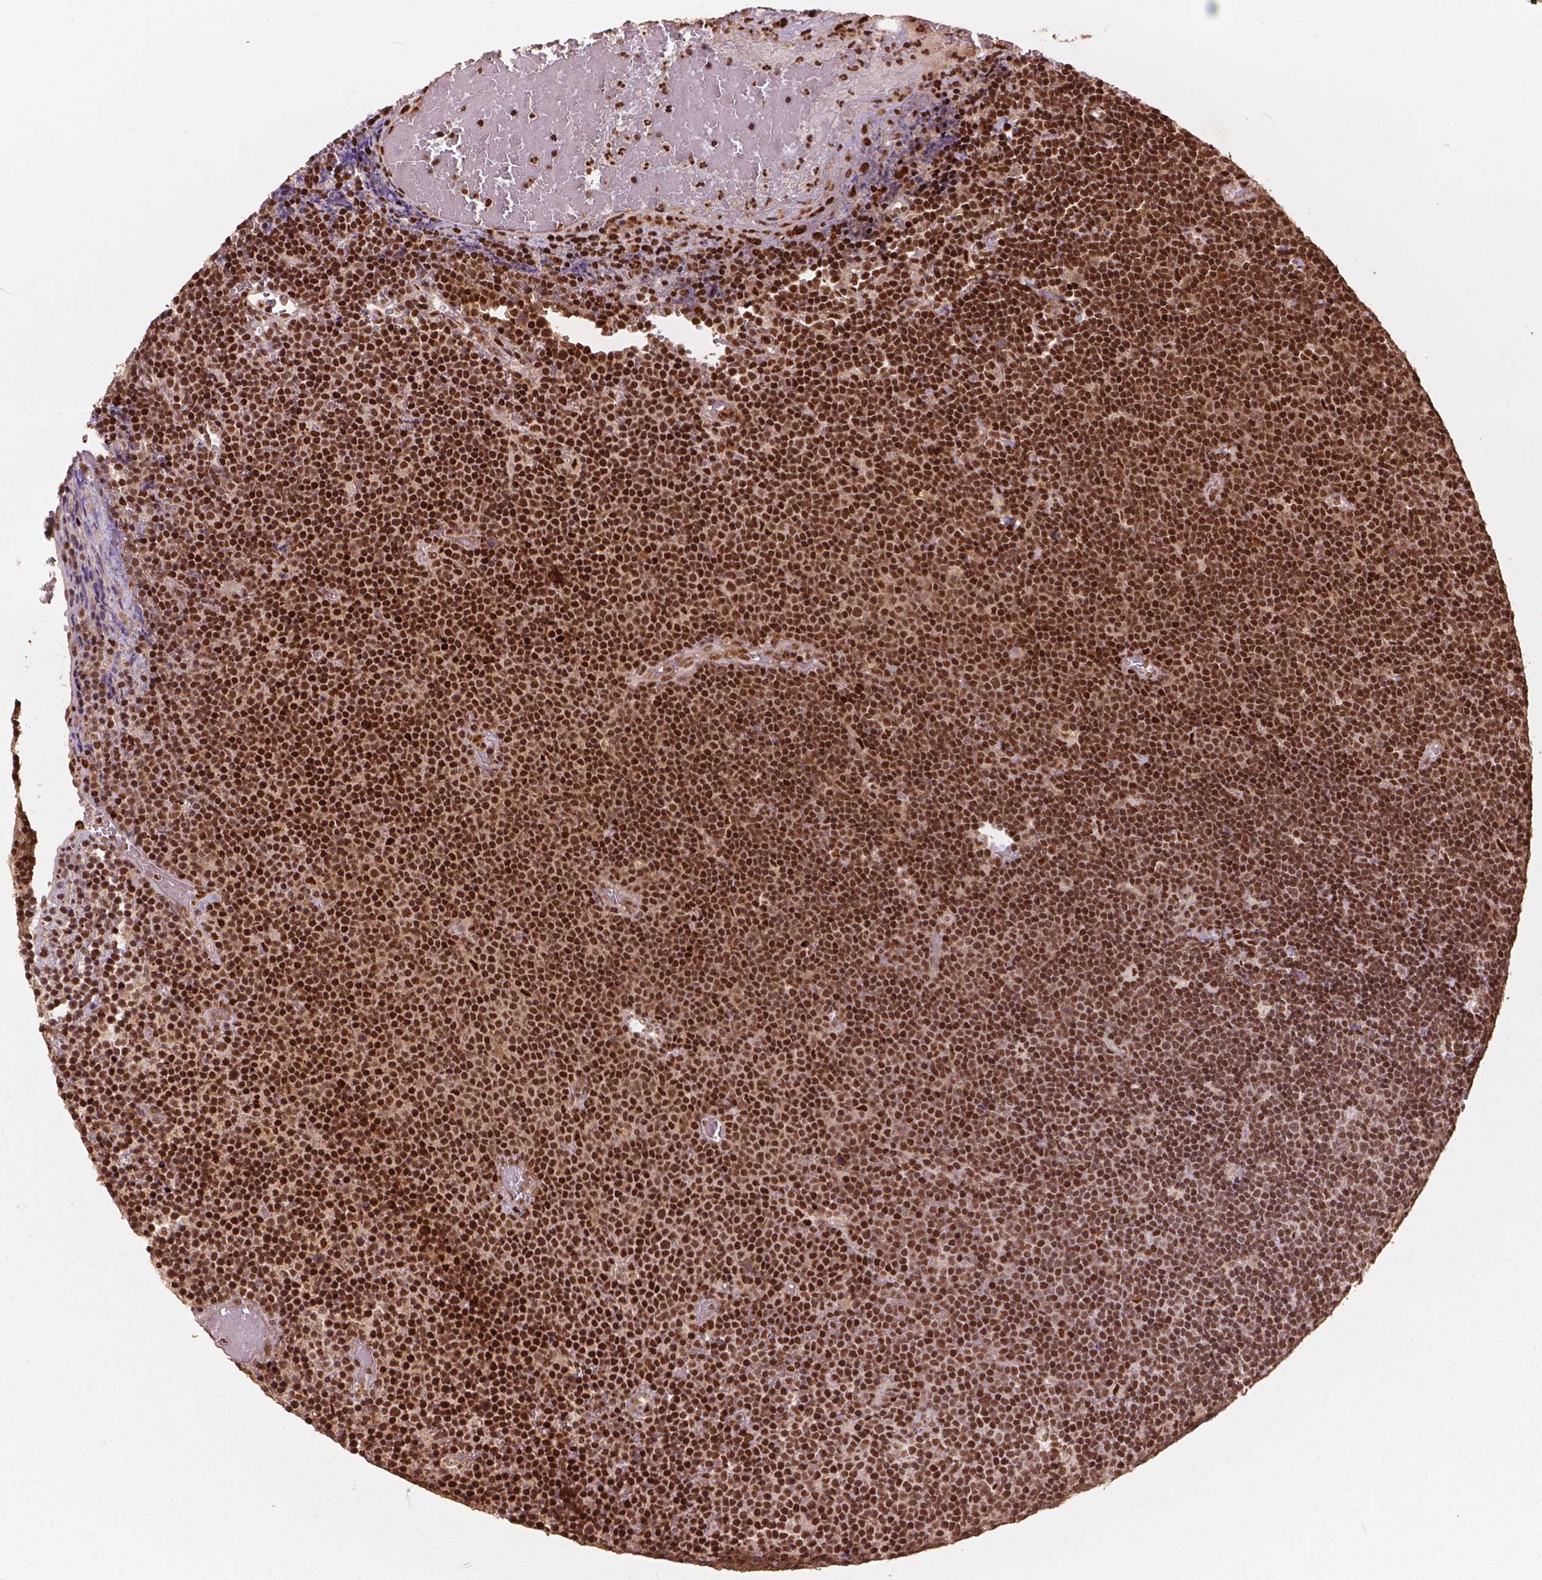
{"staining": {"intensity": "strong", "quantity": ">75%", "location": "nuclear"}, "tissue": "lymphoma", "cell_type": "Tumor cells", "image_type": "cancer", "snomed": [{"axis": "morphology", "description": "Malignant lymphoma, non-Hodgkin's type, Low grade"}, {"axis": "topography", "description": "Brain"}], "caption": "High-power microscopy captured an immunohistochemistry (IHC) micrograph of low-grade malignant lymphoma, non-Hodgkin's type, revealing strong nuclear positivity in about >75% of tumor cells. The staining was performed using DAB to visualize the protein expression in brown, while the nuclei were stained in blue with hematoxylin (Magnification: 20x).", "gene": "ANP32B", "patient": {"sex": "female", "age": 66}}